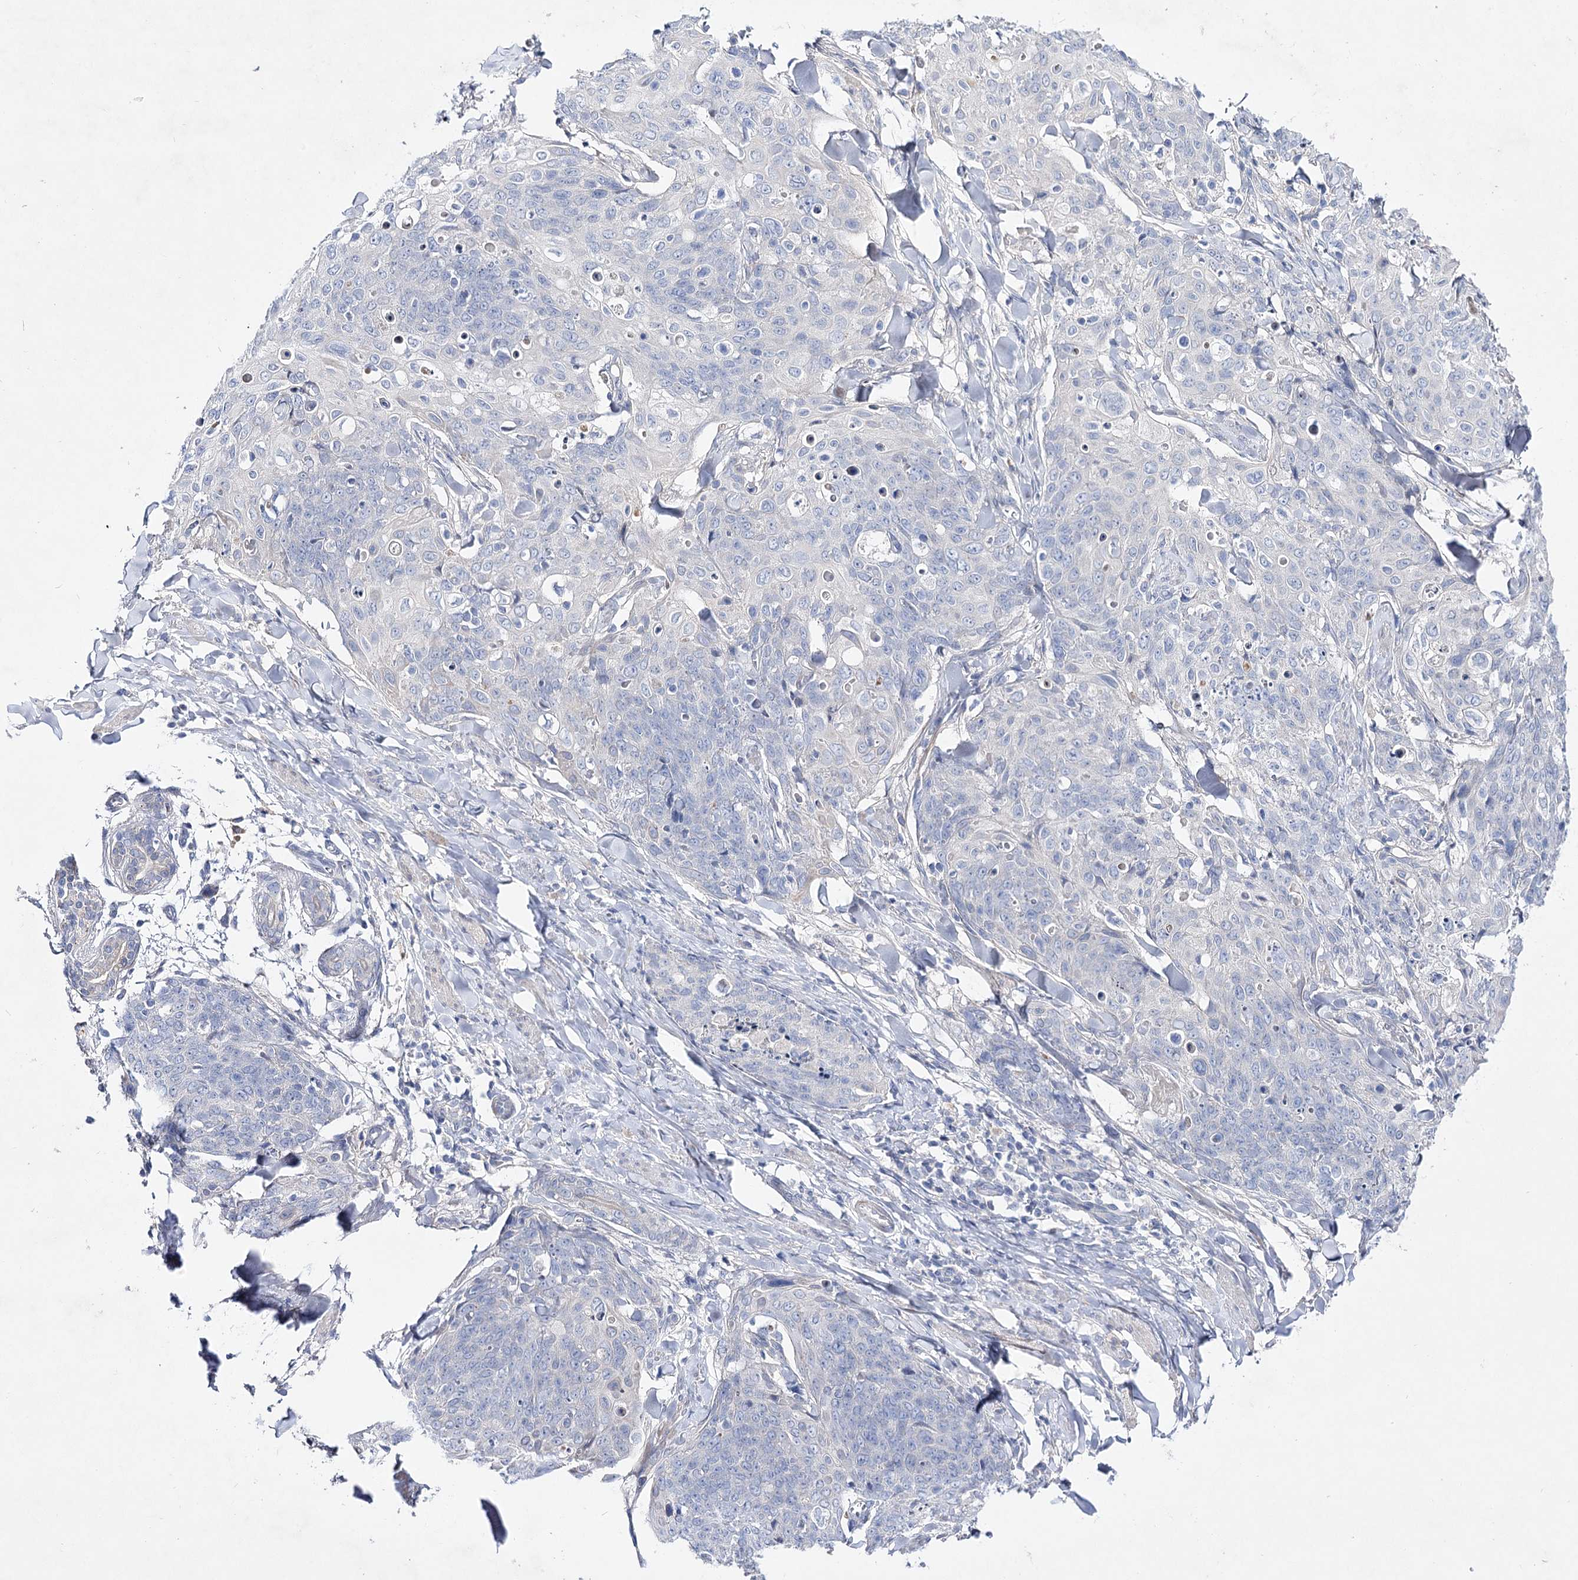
{"staining": {"intensity": "negative", "quantity": "none", "location": "none"}, "tissue": "skin cancer", "cell_type": "Tumor cells", "image_type": "cancer", "snomed": [{"axis": "morphology", "description": "Squamous cell carcinoma, NOS"}, {"axis": "topography", "description": "Skin"}, {"axis": "topography", "description": "Vulva"}], "caption": "The immunohistochemistry (IHC) image has no significant staining in tumor cells of skin squamous cell carcinoma tissue. (DAB (3,3'-diaminobenzidine) immunohistochemistry visualized using brightfield microscopy, high magnification).", "gene": "LRRC14B", "patient": {"sex": "female", "age": 85}}